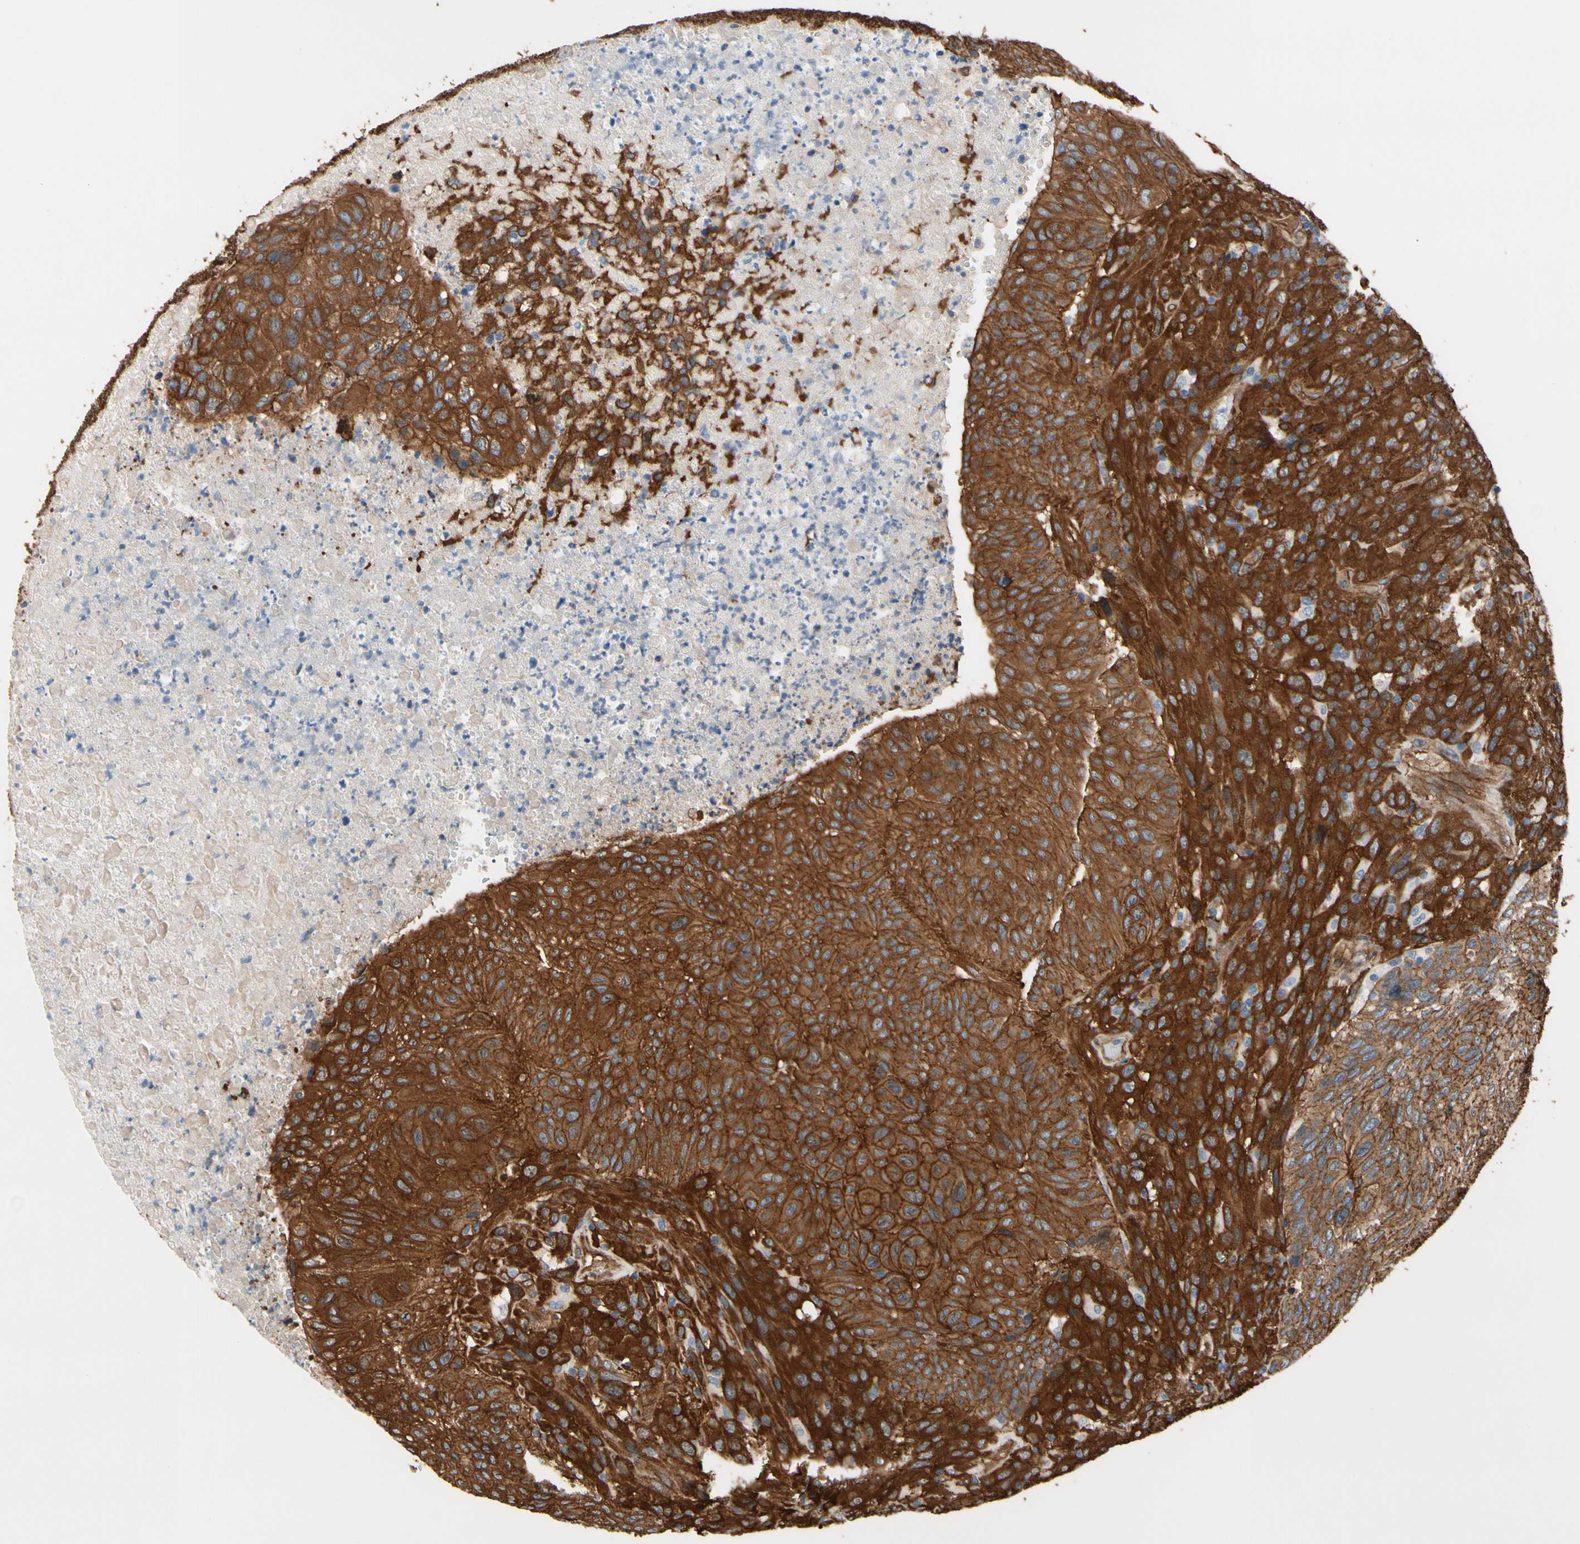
{"staining": {"intensity": "strong", "quantity": ">75%", "location": "cytoplasmic/membranous"}, "tissue": "urothelial cancer", "cell_type": "Tumor cells", "image_type": "cancer", "snomed": [{"axis": "morphology", "description": "Urothelial carcinoma, High grade"}, {"axis": "topography", "description": "Urinary bladder"}], "caption": "Human urothelial cancer stained for a protein (brown) shows strong cytoplasmic/membranous positive staining in approximately >75% of tumor cells.", "gene": "CTTNBP2", "patient": {"sex": "male", "age": 66}}